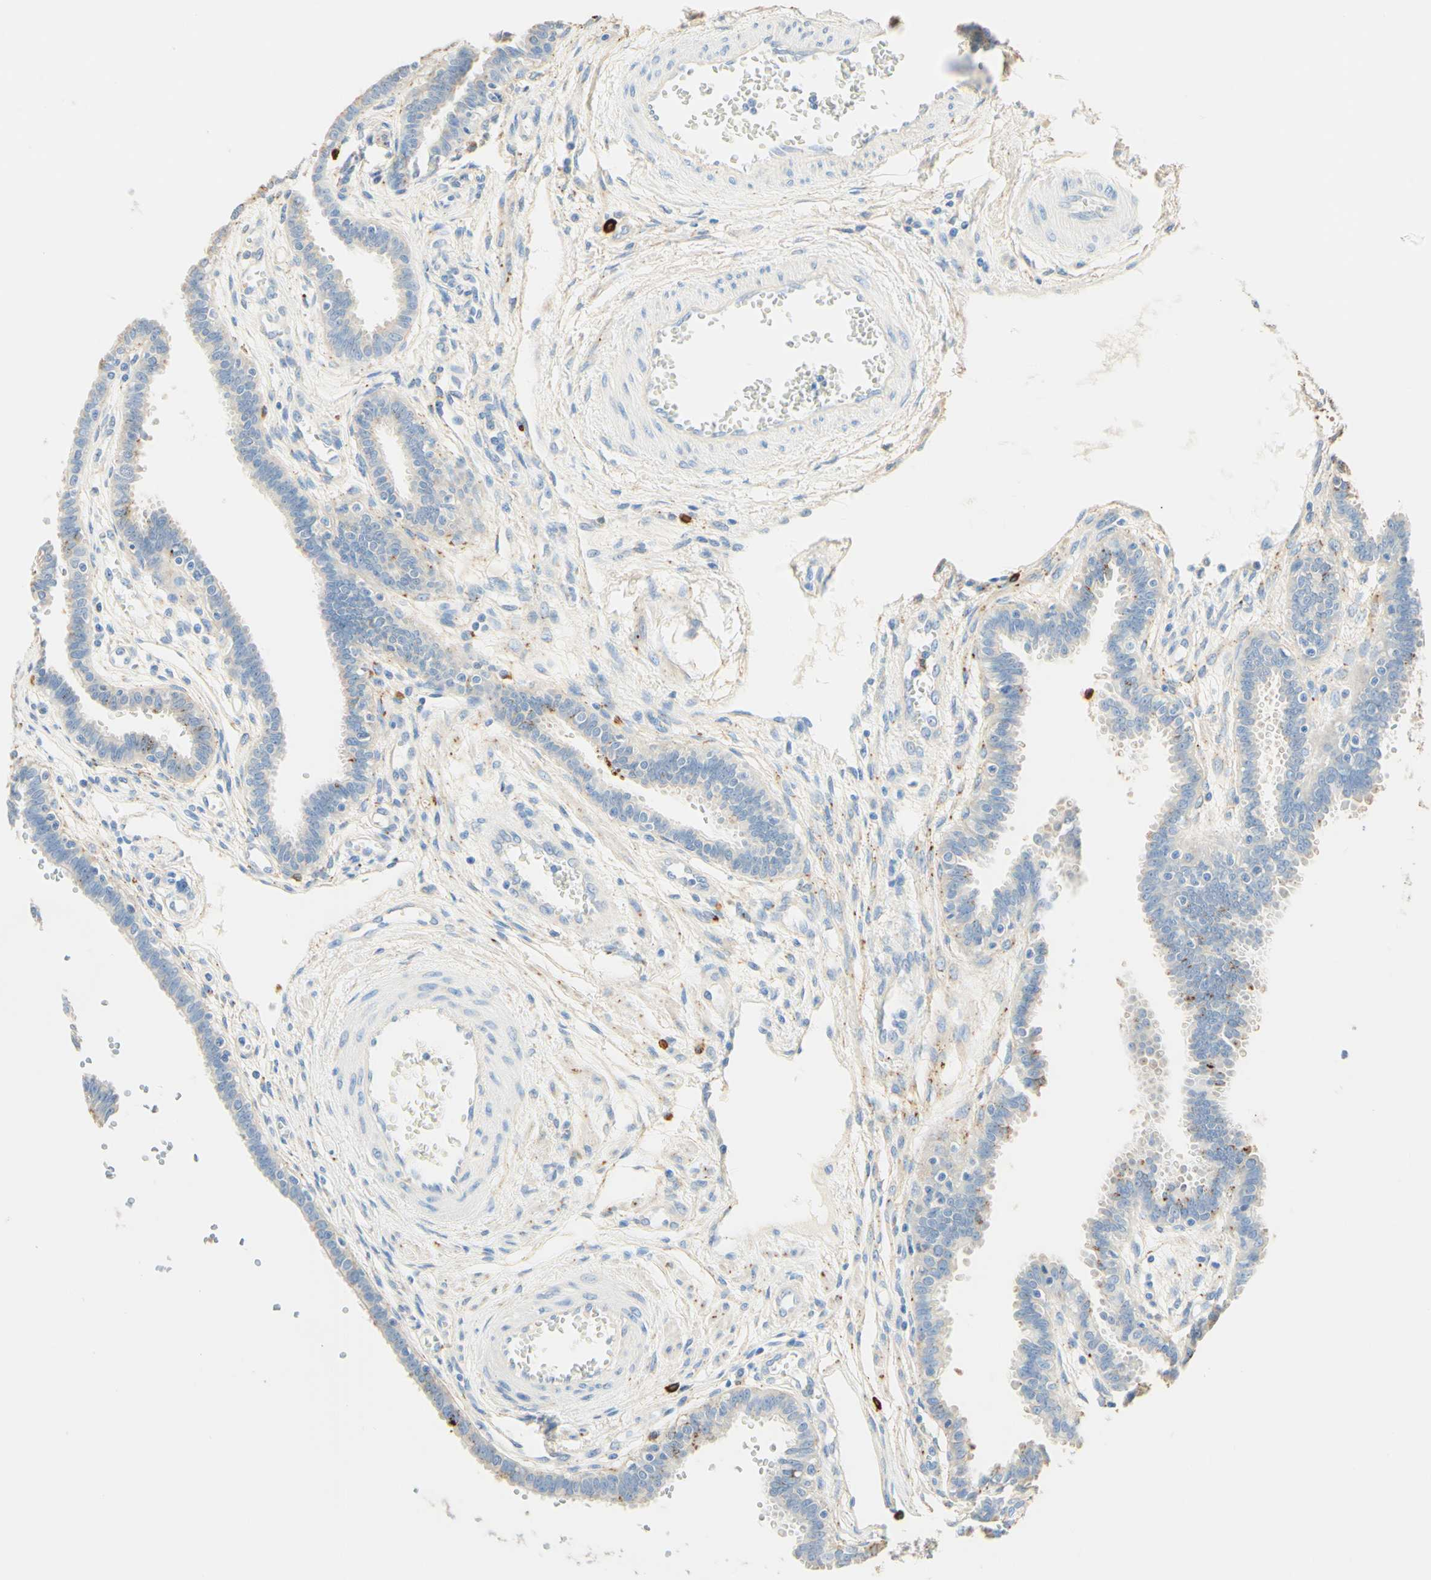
{"staining": {"intensity": "negative", "quantity": "none", "location": "none"}, "tissue": "fallopian tube", "cell_type": "Glandular cells", "image_type": "normal", "snomed": [{"axis": "morphology", "description": "Normal tissue, NOS"}, {"axis": "topography", "description": "Fallopian tube"}], "caption": "Immunohistochemical staining of benign fallopian tube exhibits no significant expression in glandular cells. (Stains: DAB IHC with hematoxylin counter stain, Microscopy: brightfield microscopy at high magnification).", "gene": "CD63", "patient": {"sex": "female", "age": 32}}